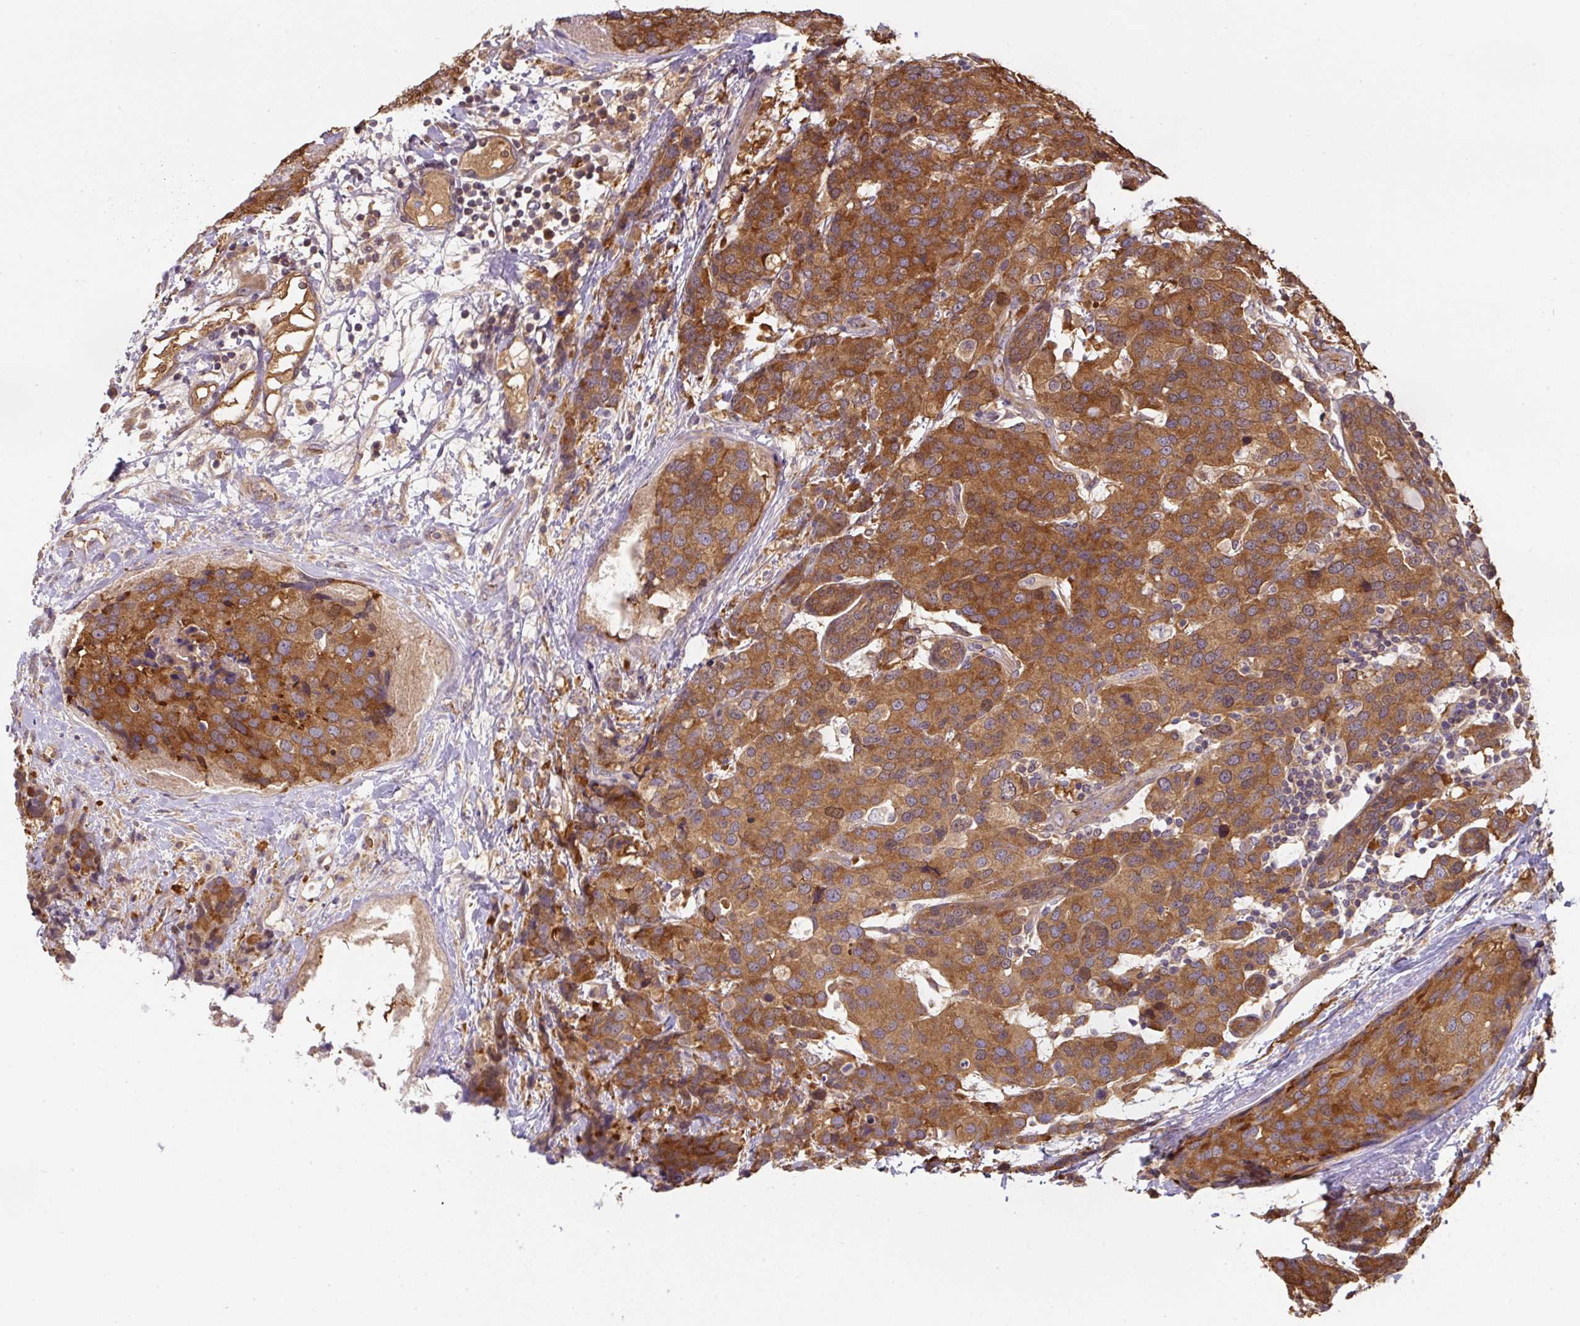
{"staining": {"intensity": "strong", "quantity": ">75%", "location": "cytoplasmic/membranous"}, "tissue": "breast cancer", "cell_type": "Tumor cells", "image_type": "cancer", "snomed": [{"axis": "morphology", "description": "Lobular carcinoma"}, {"axis": "topography", "description": "Breast"}], "caption": "Breast lobular carcinoma stained with DAB IHC shows high levels of strong cytoplasmic/membranous staining in about >75% of tumor cells.", "gene": "ST13", "patient": {"sex": "female", "age": 59}}